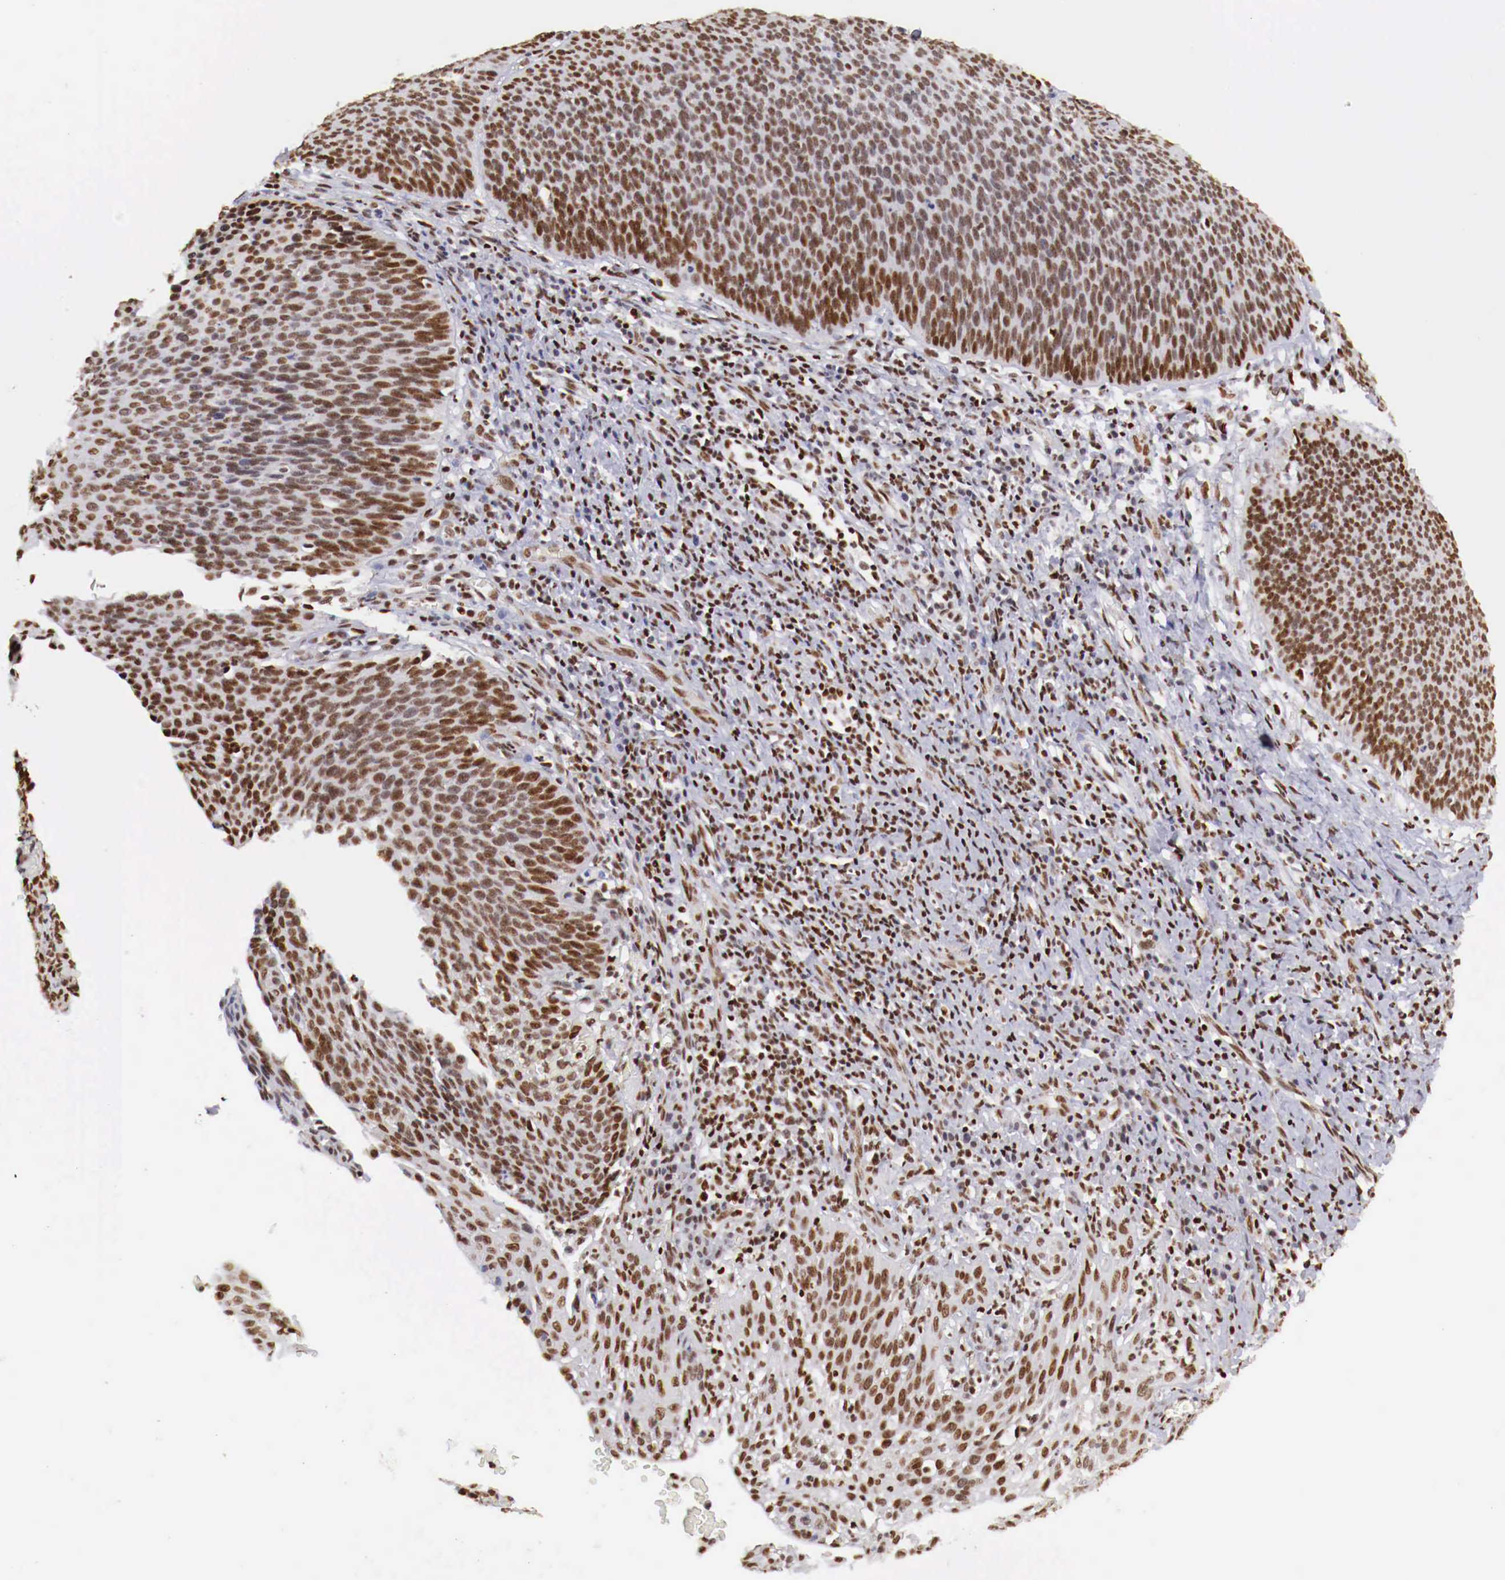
{"staining": {"intensity": "moderate", "quantity": ">75%", "location": "nuclear"}, "tissue": "cervical cancer", "cell_type": "Tumor cells", "image_type": "cancer", "snomed": [{"axis": "morphology", "description": "Squamous cell carcinoma, NOS"}, {"axis": "topography", "description": "Cervix"}], "caption": "Tumor cells exhibit moderate nuclear staining in approximately >75% of cells in squamous cell carcinoma (cervical). Nuclei are stained in blue.", "gene": "MAX", "patient": {"sex": "female", "age": 41}}